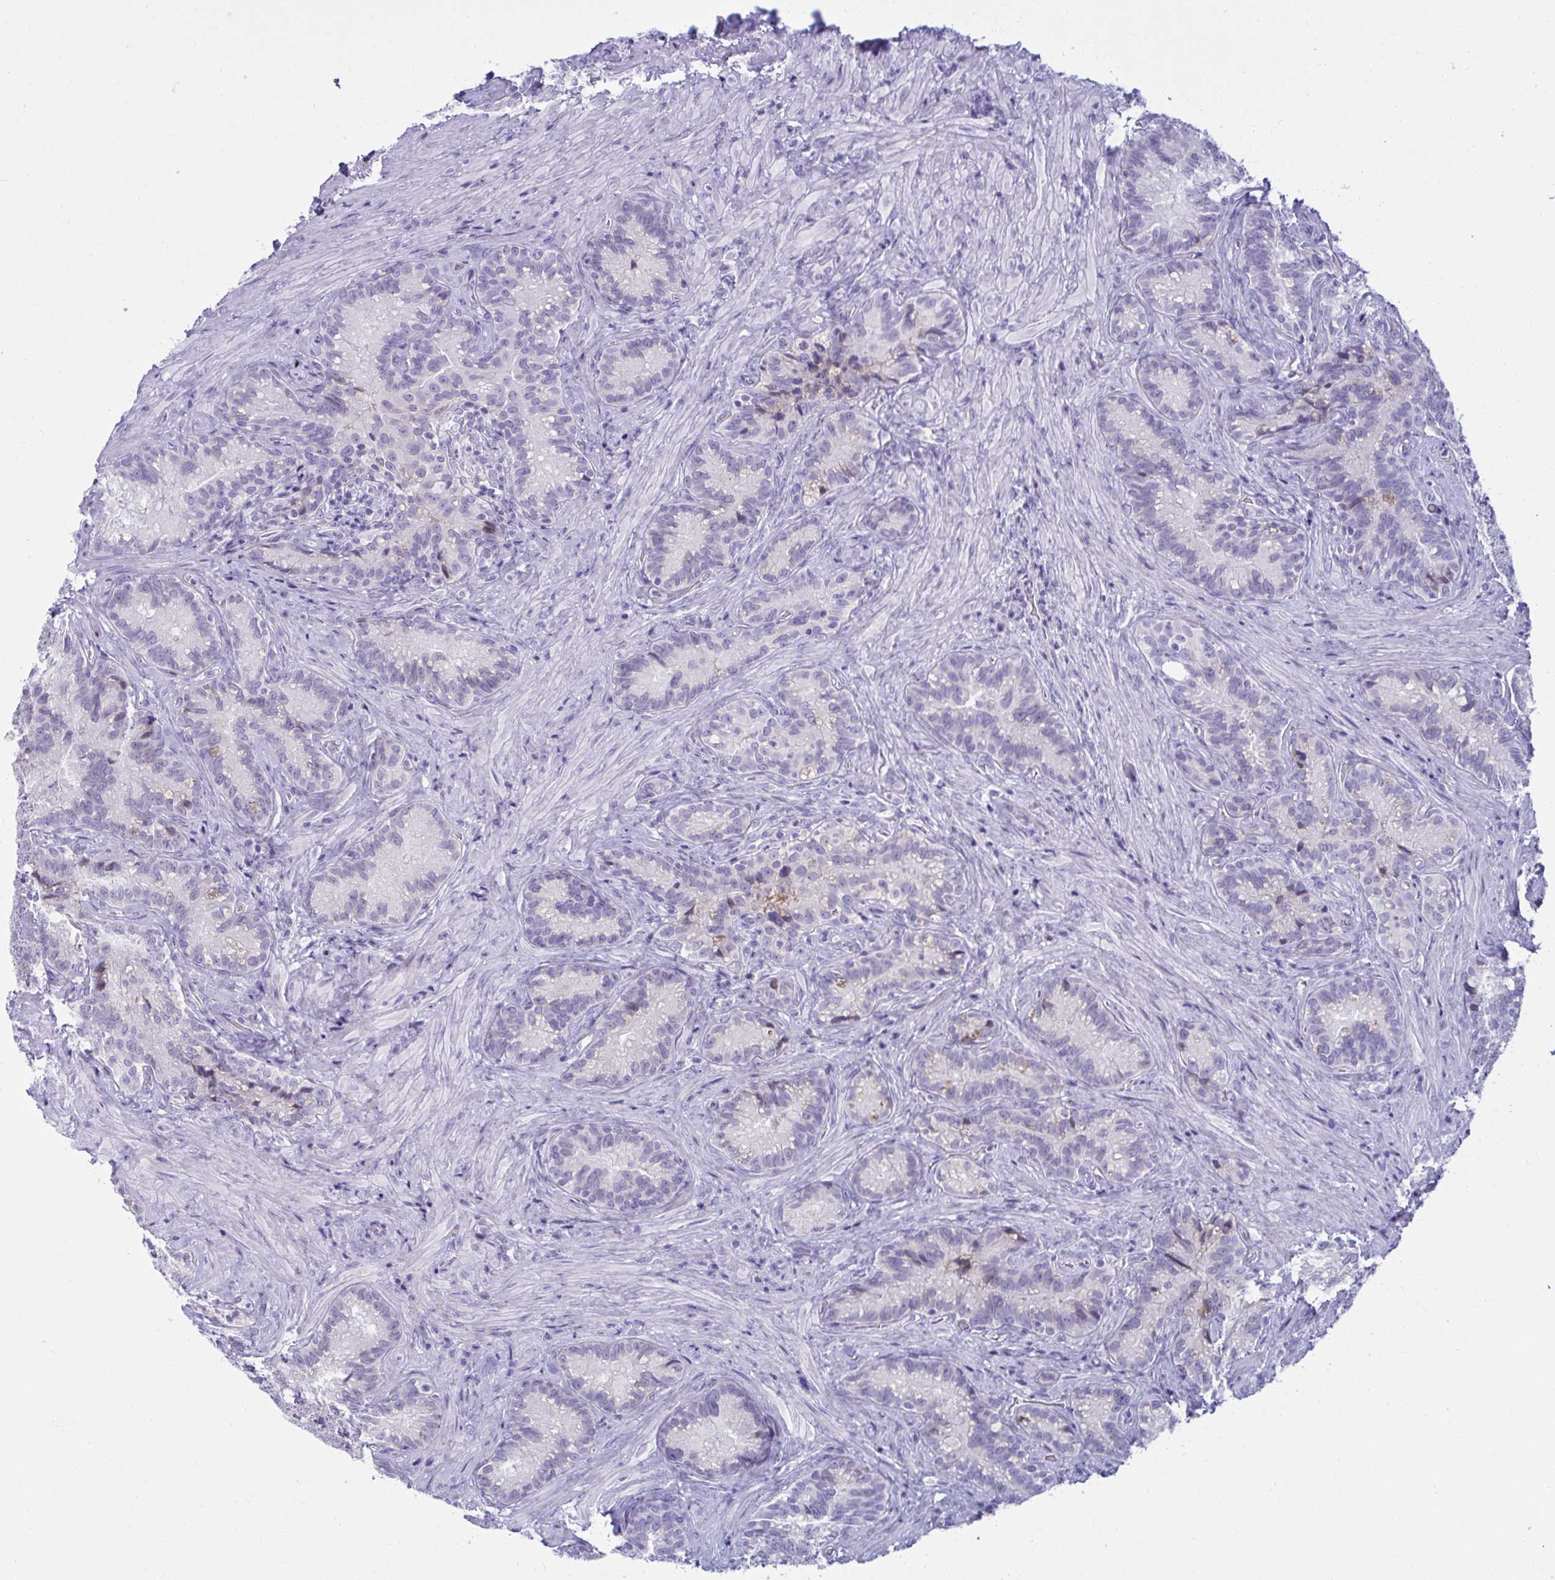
{"staining": {"intensity": "moderate", "quantity": "<25%", "location": "cytoplasmic/membranous"}, "tissue": "seminal vesicle", "cell_type": "Glandular cells", "image_type": "normal", "snomed": [{"axis": "morphology", "description": "Normal tissue, NOS"}, {"axis": "topography", "description": "Seminal veicle"}], "caption": "Immunohistochemical staining of unremarkable seminal vesicle demonstrates <25% levels of moderate cytoplasmic/membranous protein positivity in about <25% of glandular cells.", "gene": "RANBP2", "patient": {"sex": "male", "age": 68}}